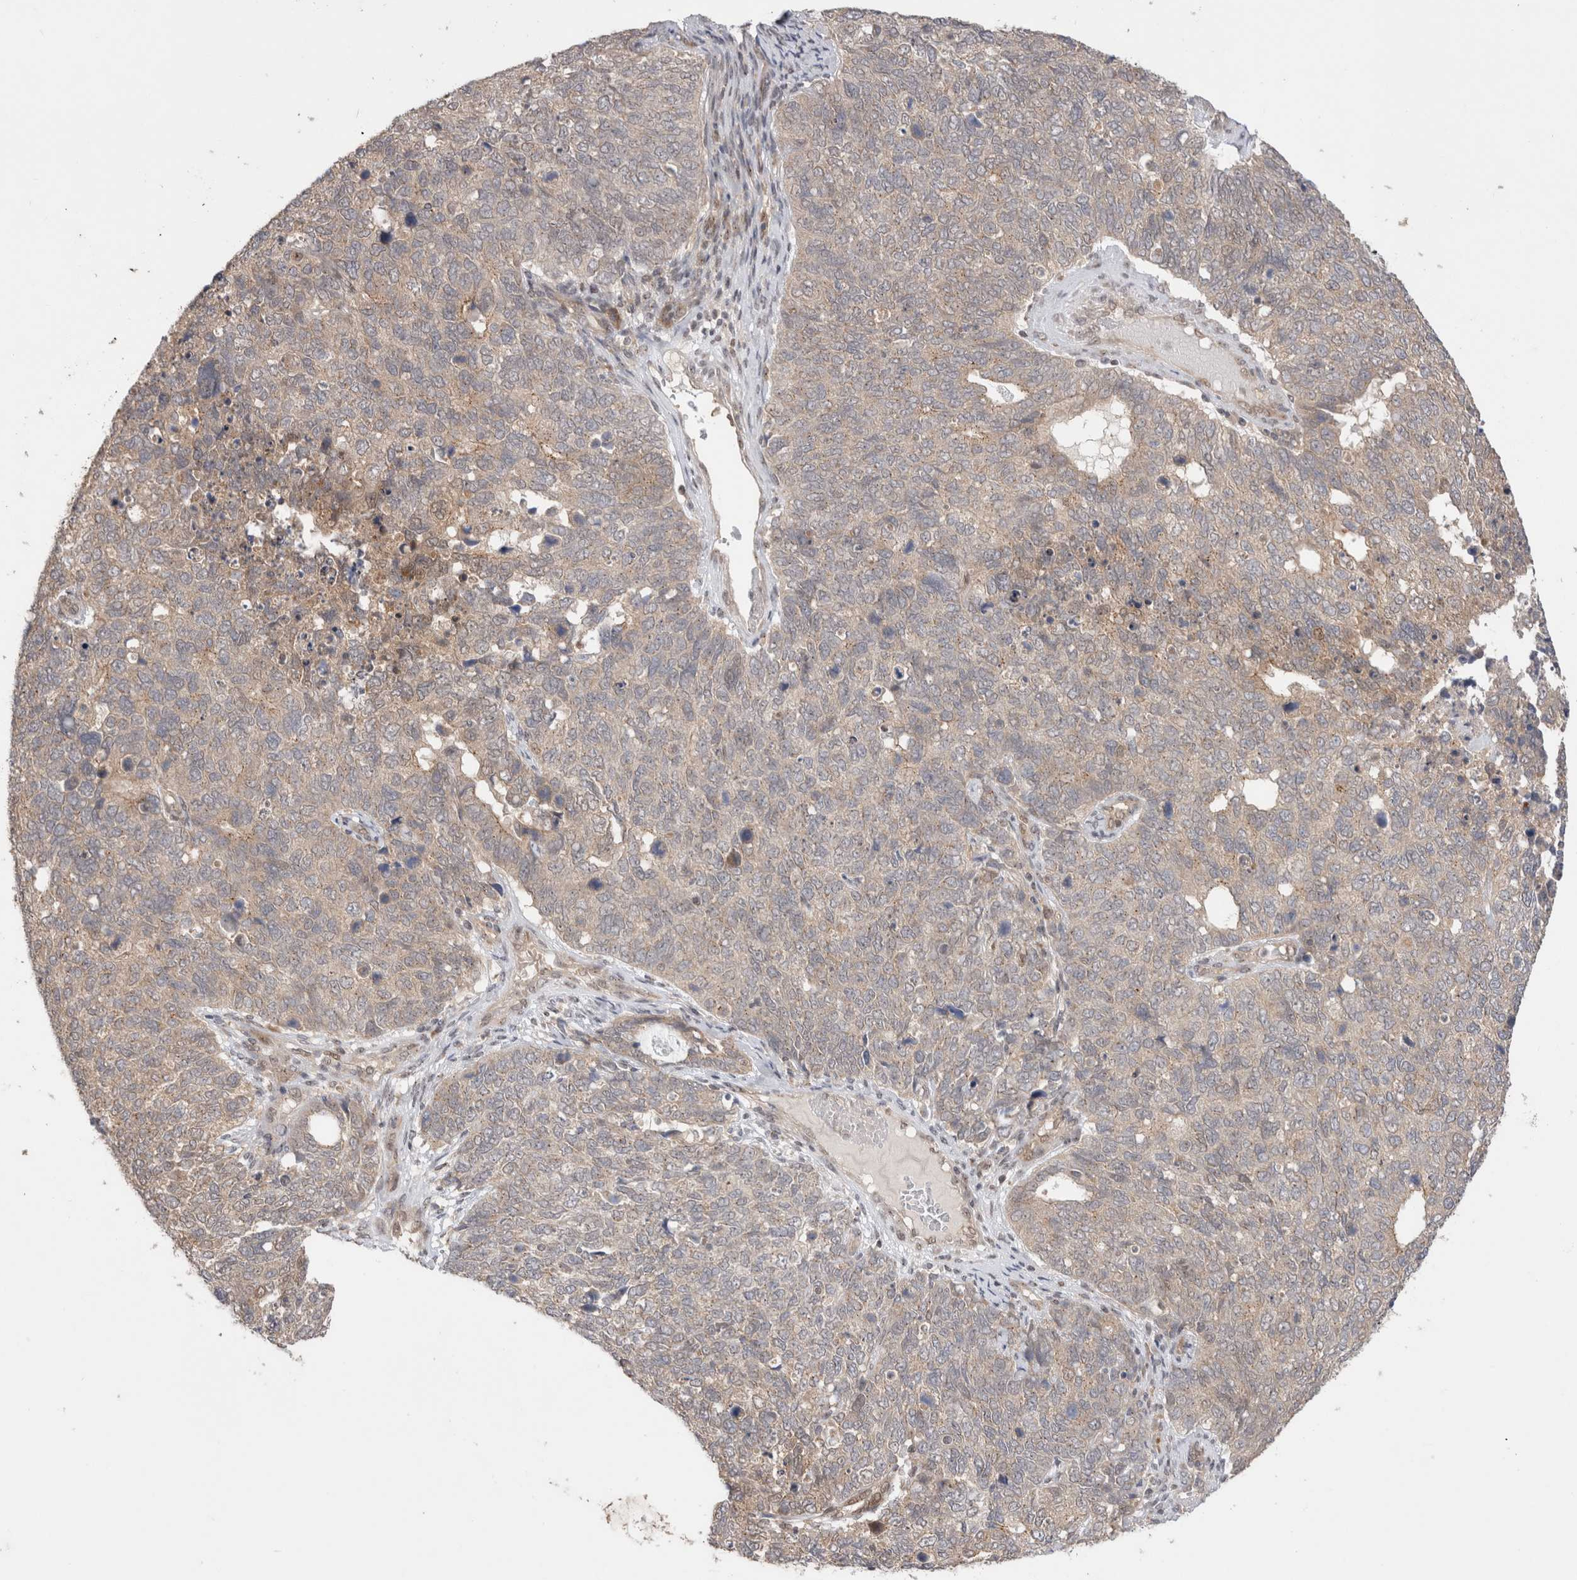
{"staining": {"intensity": "weak", "quantity": "25%-75%", "location": "cytoplasmic/membranous"}, "tissue": "cervical cancer", "cell_type": "Tumor cells", "image_type": "cancer", "snomed": [{"axis": "morphology", "description": "Squamous cell carcinoma, NOS"}, {"axis": "topography", "description": "Cervix"}], "caption": "Human squamous cell carcinoma (cervical) stained with a brown dye exhibits weak cytoplasmic/membranous positive staining in approximately 25%-75% of tumor cells.", "gene": "SLC29A1", "patient": {"sex": "female", "age": 63}}